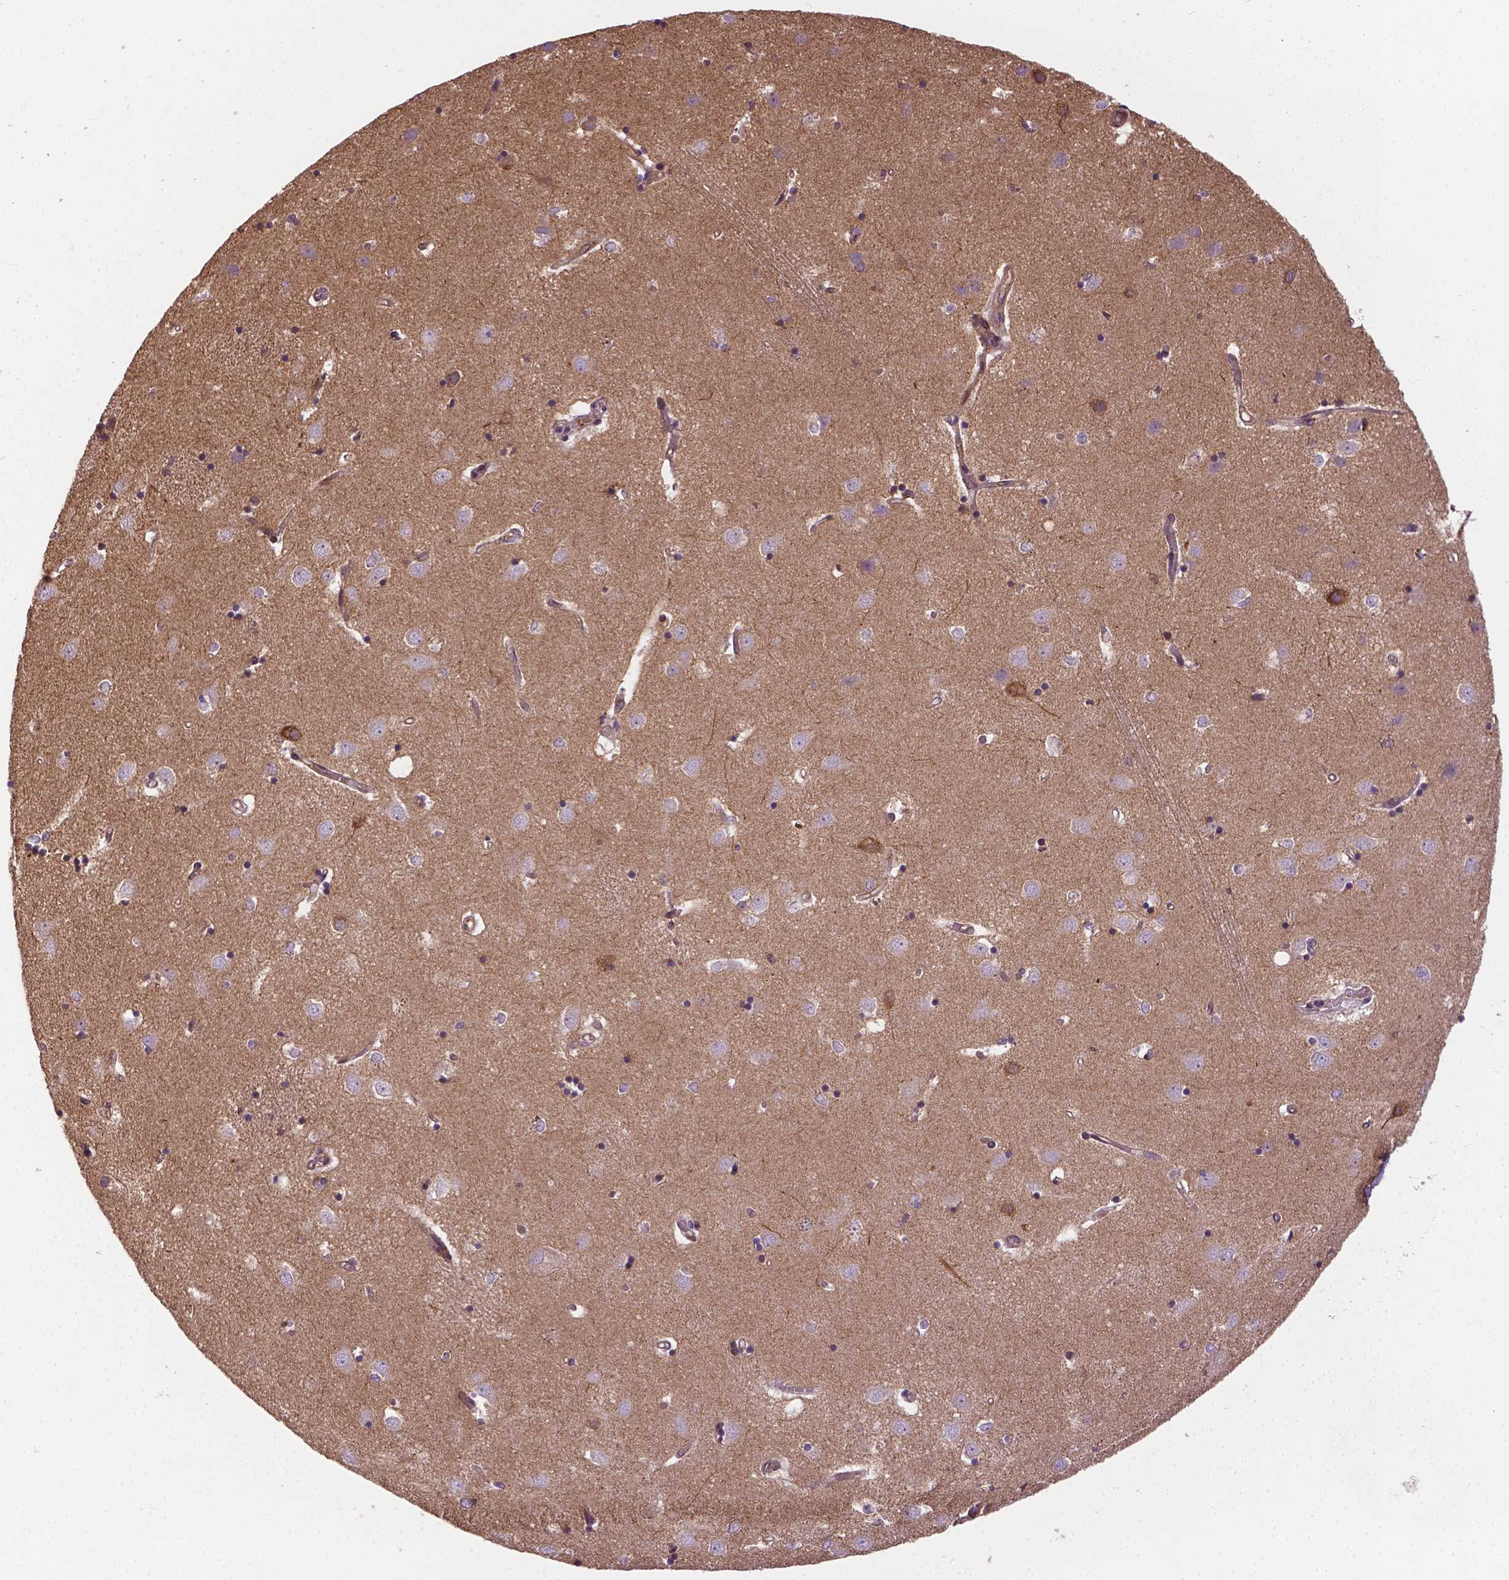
{"staining": {"intensity": "moderate", "quantity": "<25%", "location": "cytoplasmic/membranous"}, "tissue": "caudate", "cell_type": "Glial cells", "image_type": "normal", "snomed": [{"axis": "morphology", "description": "Normal tissue, NOS"}, {"axis": "topography", "description": "Lateral ventricle wall"}], "caption": "A brown stain labels moderate cytoplasmic/membranous expression of a protein in glial cells of benign caudate. The staining was performed using DAB (3,3'-diaminobenzidine), with brown indicating positive protein expression. Nuclei are stained blue with hematoxylin.", "gene": "MZT1", "patient": {"sex": "male", "age": 54}}